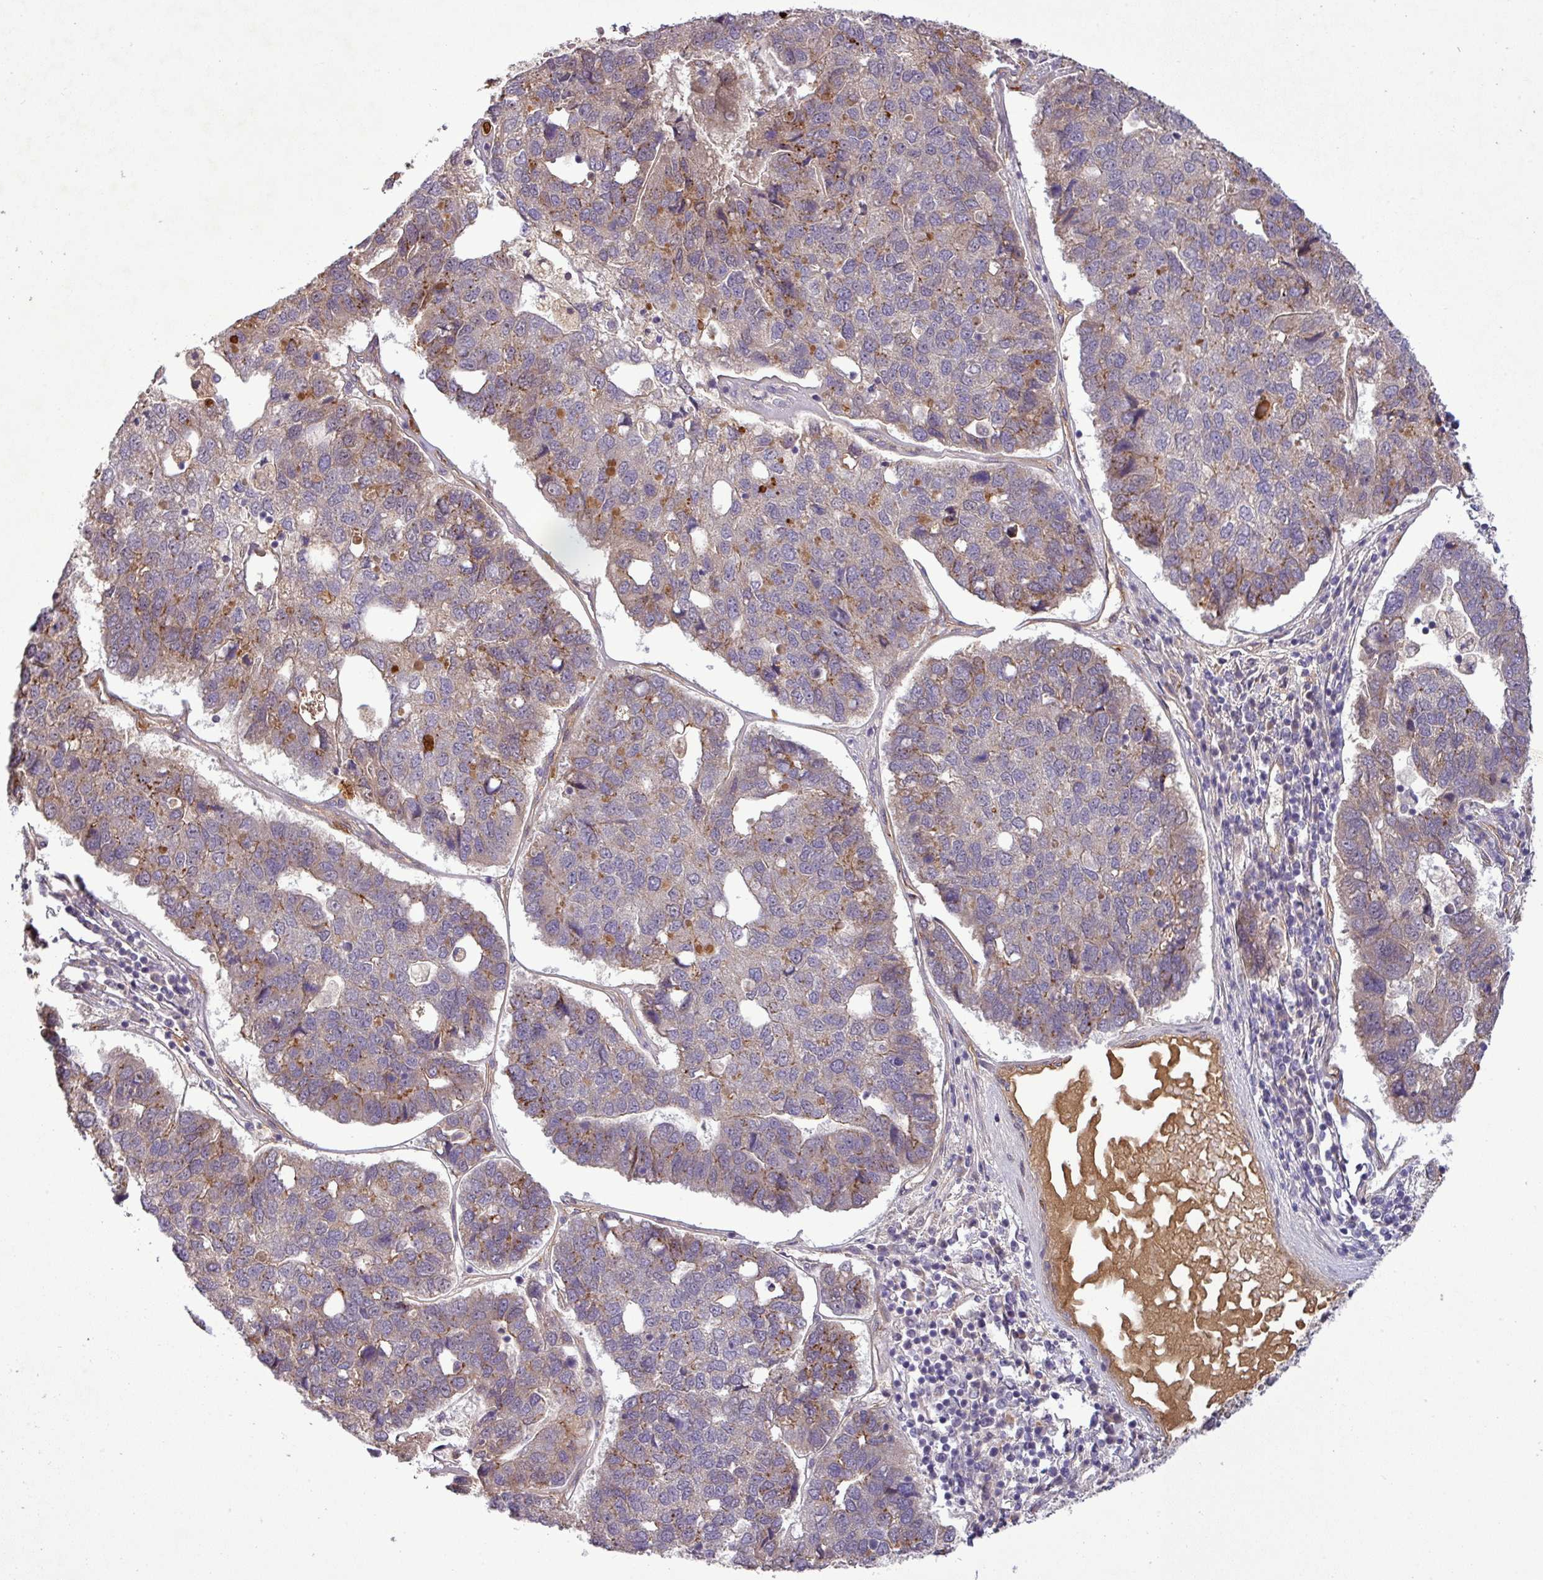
{"staining": {"intensity": "moderate", "quantity": "<25%", "location": "cytoplasmic/membranous"}, "tissue": "pancreatic cancer", "cell_type": "Tumor cells", "image_type": "cancer", "snomed": [{"axis": "morphology", "description": "Adenocarcinoma, NOS"}, {"axis": "topography", "description": "Pancreas"}], "caption": "Tumor cells show moderate cytoplasmic/membranous positivity in about <25% of cells in pancreatic cancer (adenocarcinoma).", "gene": "PCDH1", "patient": {"sex": "female", "age": 61}}